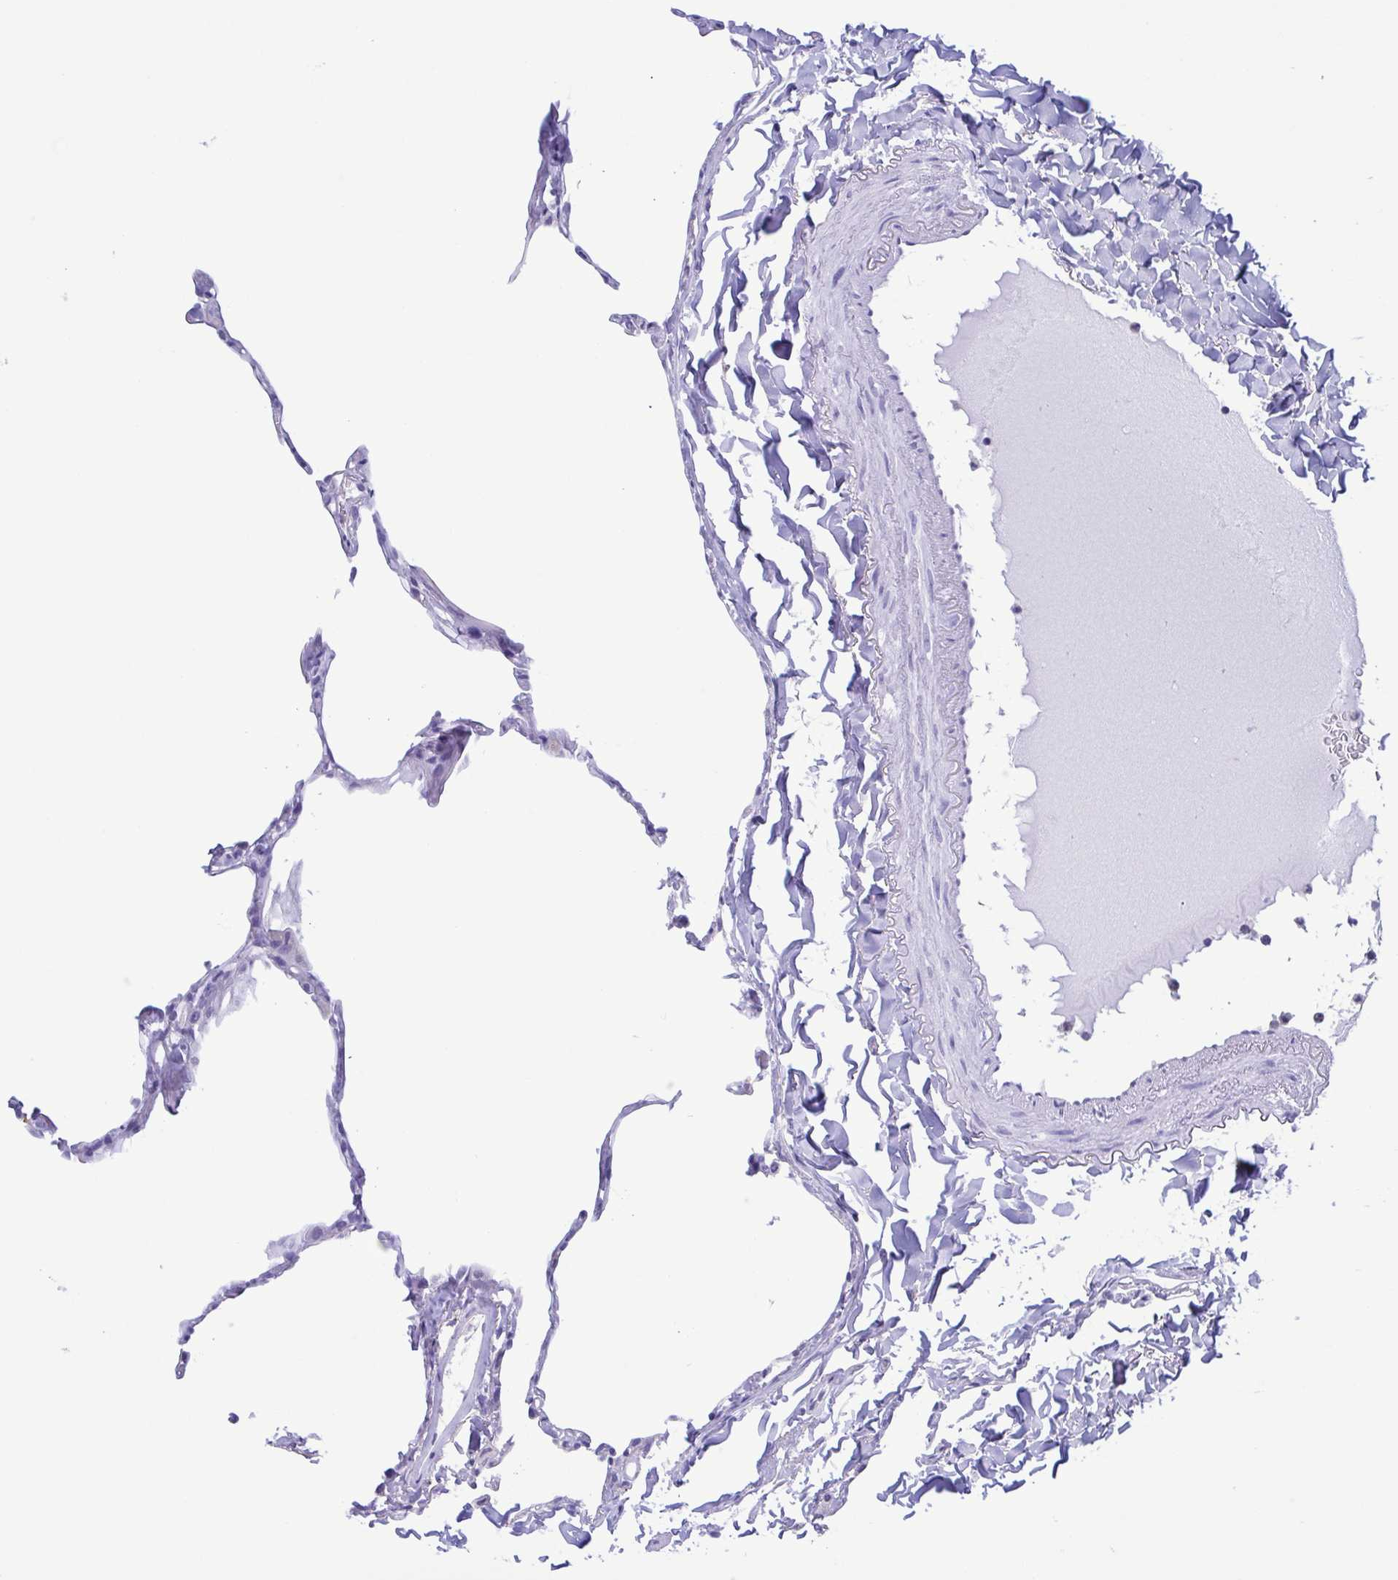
{"staining": {"intensity": "negative", "quantity": "none", "location": "none"}, "tissue": "lung", "cell_type": "Alveolar cells", "image_type": "normal", "snomed": [{"axis": "morphology", "description": "Normal tissue, NOS"}, {"axis": "topography", "description": "Lung"}], "caption": "This is a photomicrograph of IHC staining of benign lung, which shows no expression in alveolar cells.", "gene": "LDHC", "patient": {"sex": "male", "age": 65}}